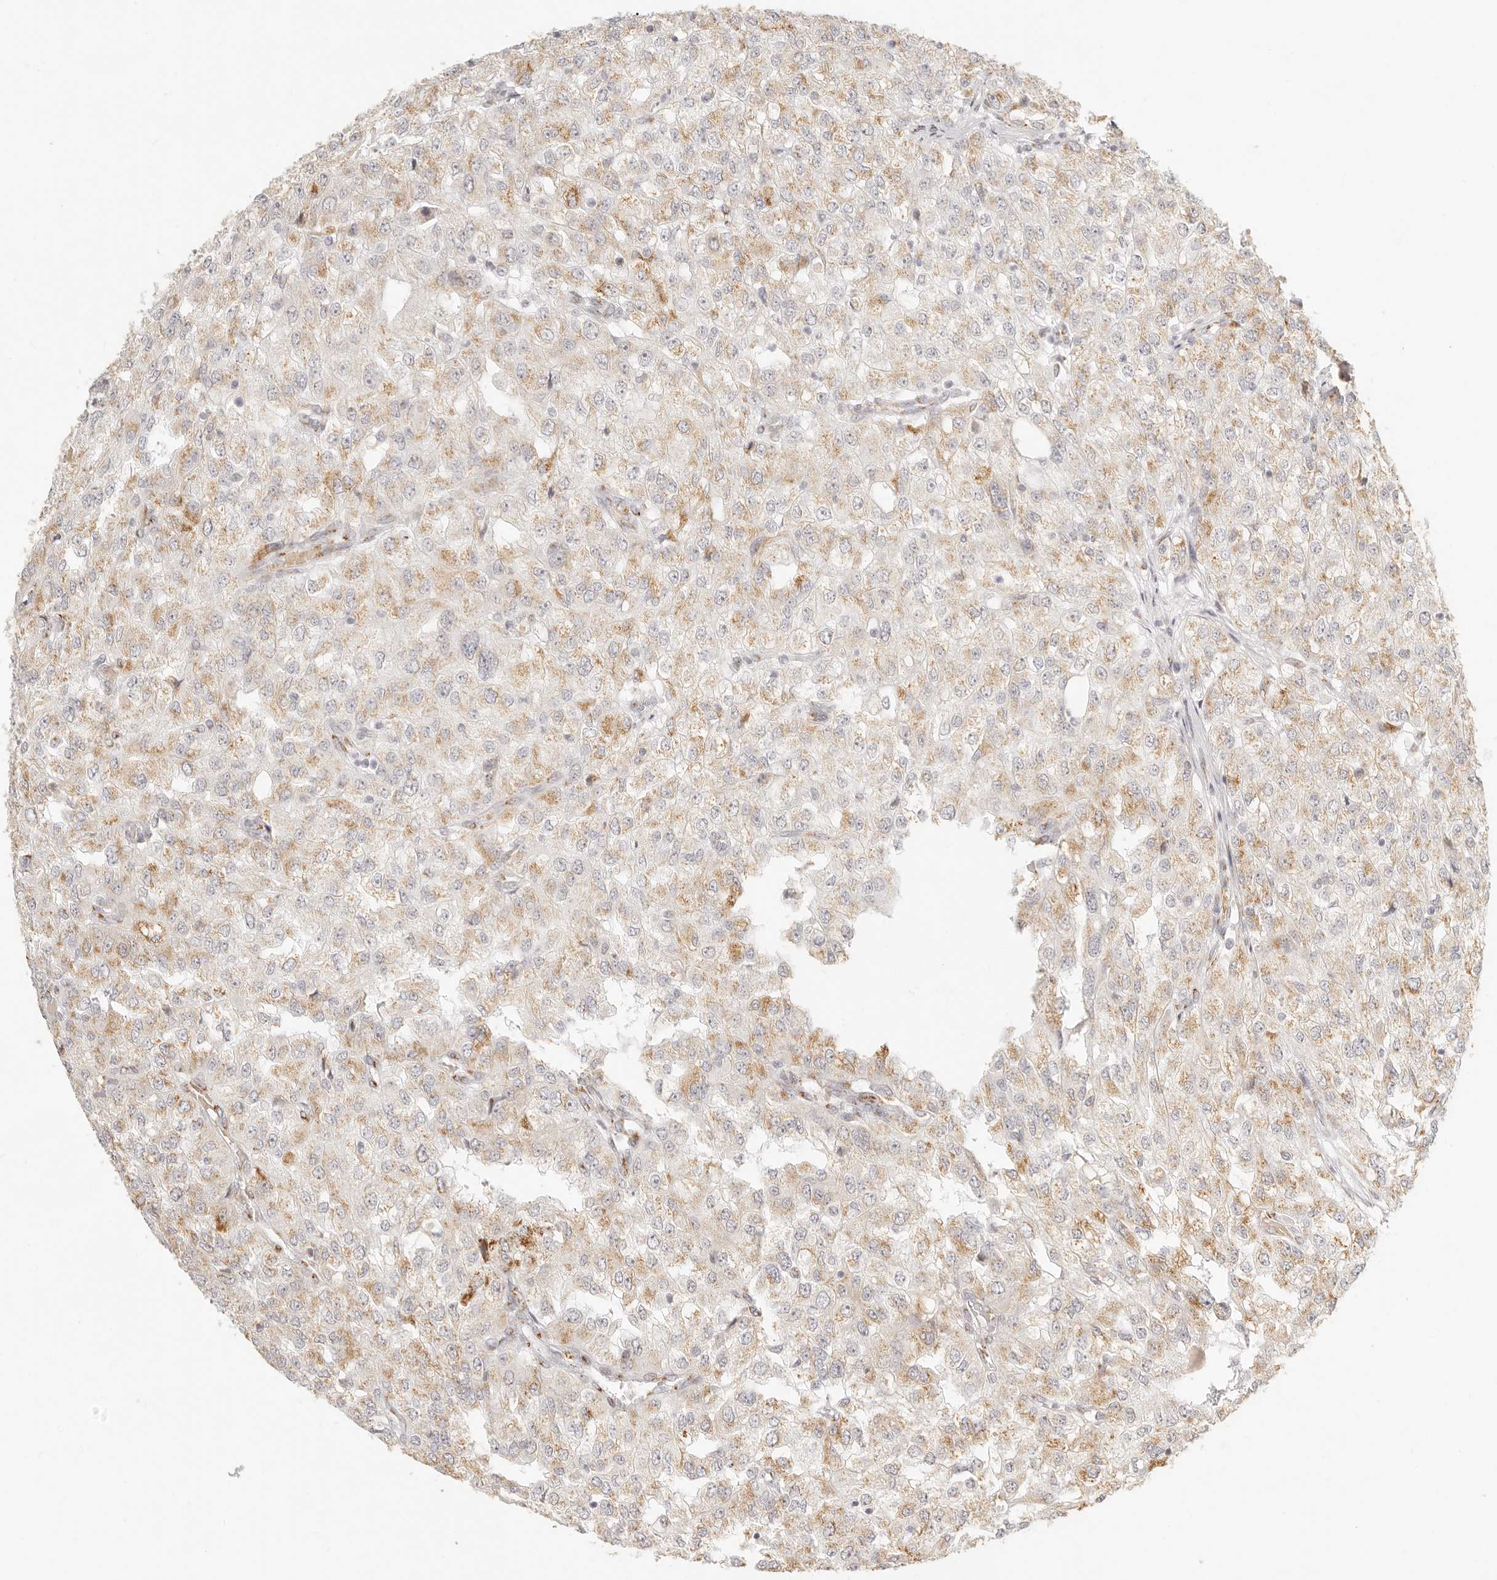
{"staining": {"intensity": "weak", "quantity": ">75%", "location": "cytoplasmic/membranous"}, "tissue": "renal cancer", "cell_type": "Tumor cells", "image_type": "cancer", "snomed": [{"axis": "morphology", "description": "Adenocarcinoma, NOS"}, {"axis": "topography", "description": "Kidney"}], "caption": "Renal adenocarcinoma tissue displays weak cytoplasmic/membranous positivity in about >75% of tumor cells, visualized by immunohistochemistry.", "gene": "FAM20B", "patient": {"sex": "female", "age": 54}}